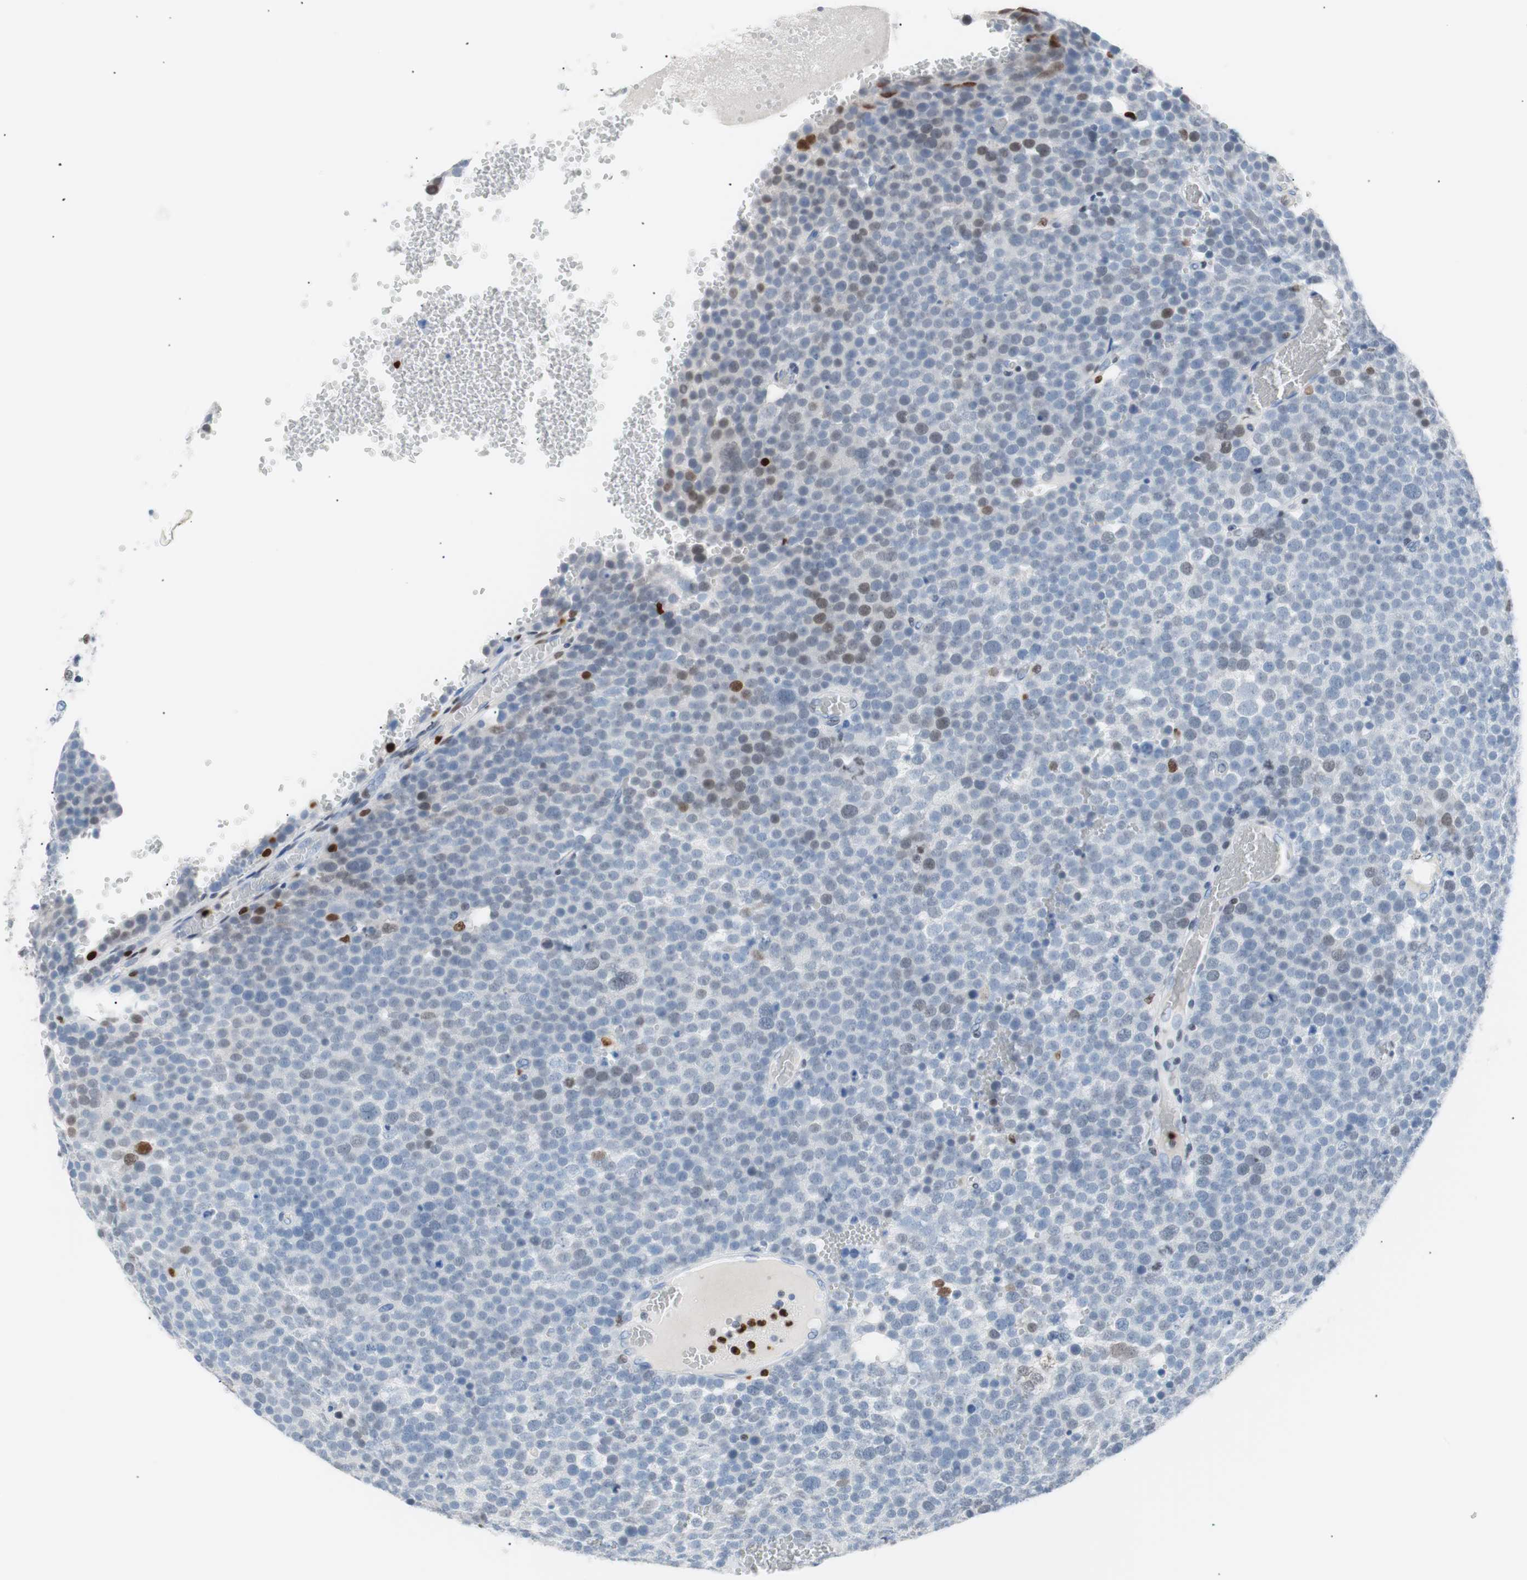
{"staining": {"intensity": "weak", "quantity": "<25%", "location": "nuclear"}, "tissue": "testis cancer", "cell_type": "Tumor cells", "image_type": "cancer", "snomed": [{"axis": "morphology", "description": "Seminoma, NOS"}, {"axis": "topography", "description": "Testis"}], "caption": "This is an IHC image of human testis cancer. There is no expression in tumor cells.", "gene": "CEBPB", "patient": {"sex": "male", "age": 71}}